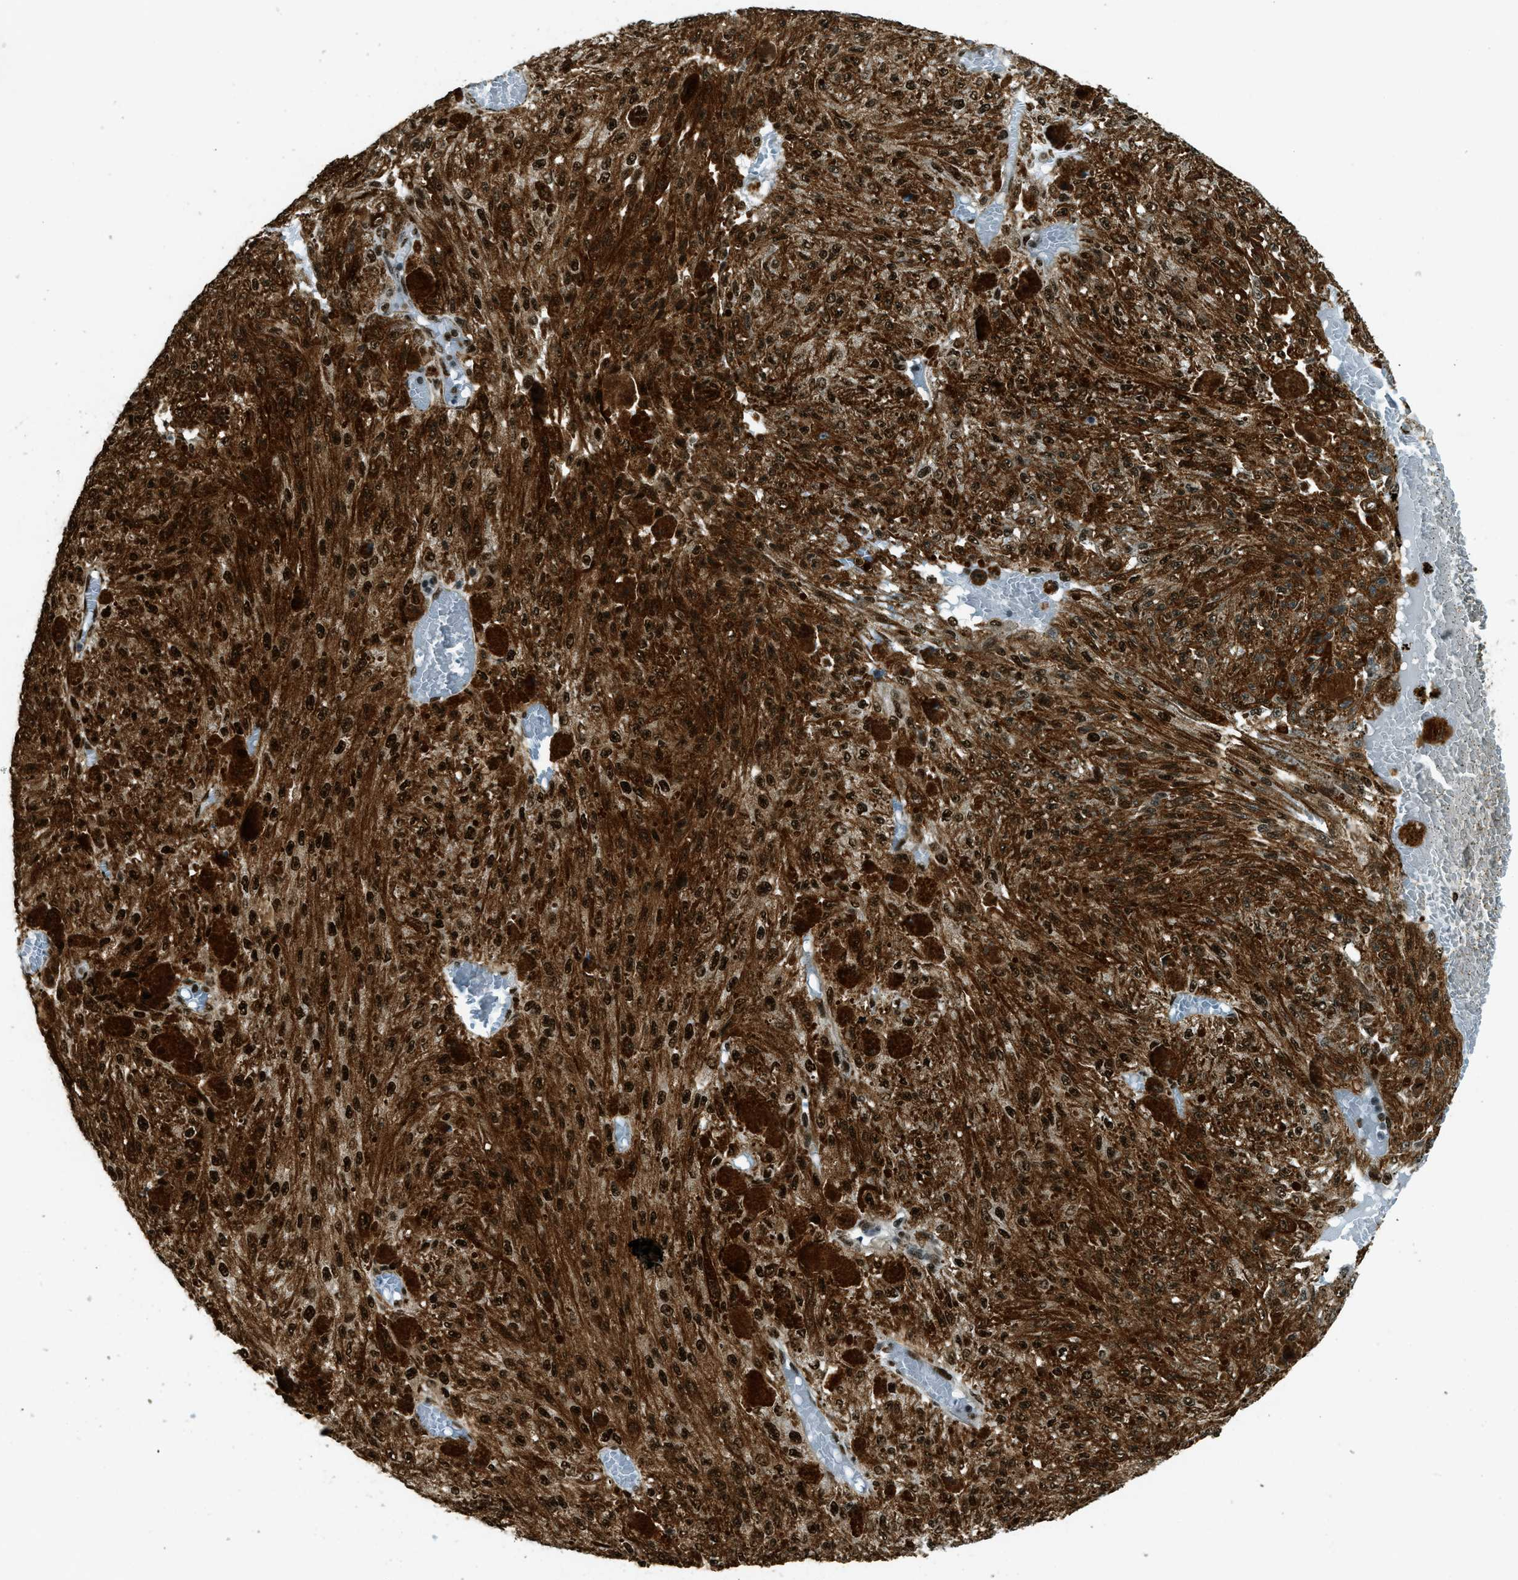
{"staining": {"intensity": "strong", "quantity": ">75%", "location": "cytoplasmic/membranous,nuclear"}, "tissue": "melanoma", "cell_type": "Tumor cells", "image_type": "cancer", "snomed": [{"axis": "morphology", "description": "Malignant melanoma, NOS"}, {"axis": "topography", "description": "Other"}], "caption": "Tumor cells demonstrate strong cytoplasmic/membranous and nuclear staining in about >75% of cells in malignant melanoma.", "gene": "ZFR", "patient": {"sex": "male", "age": 79}}